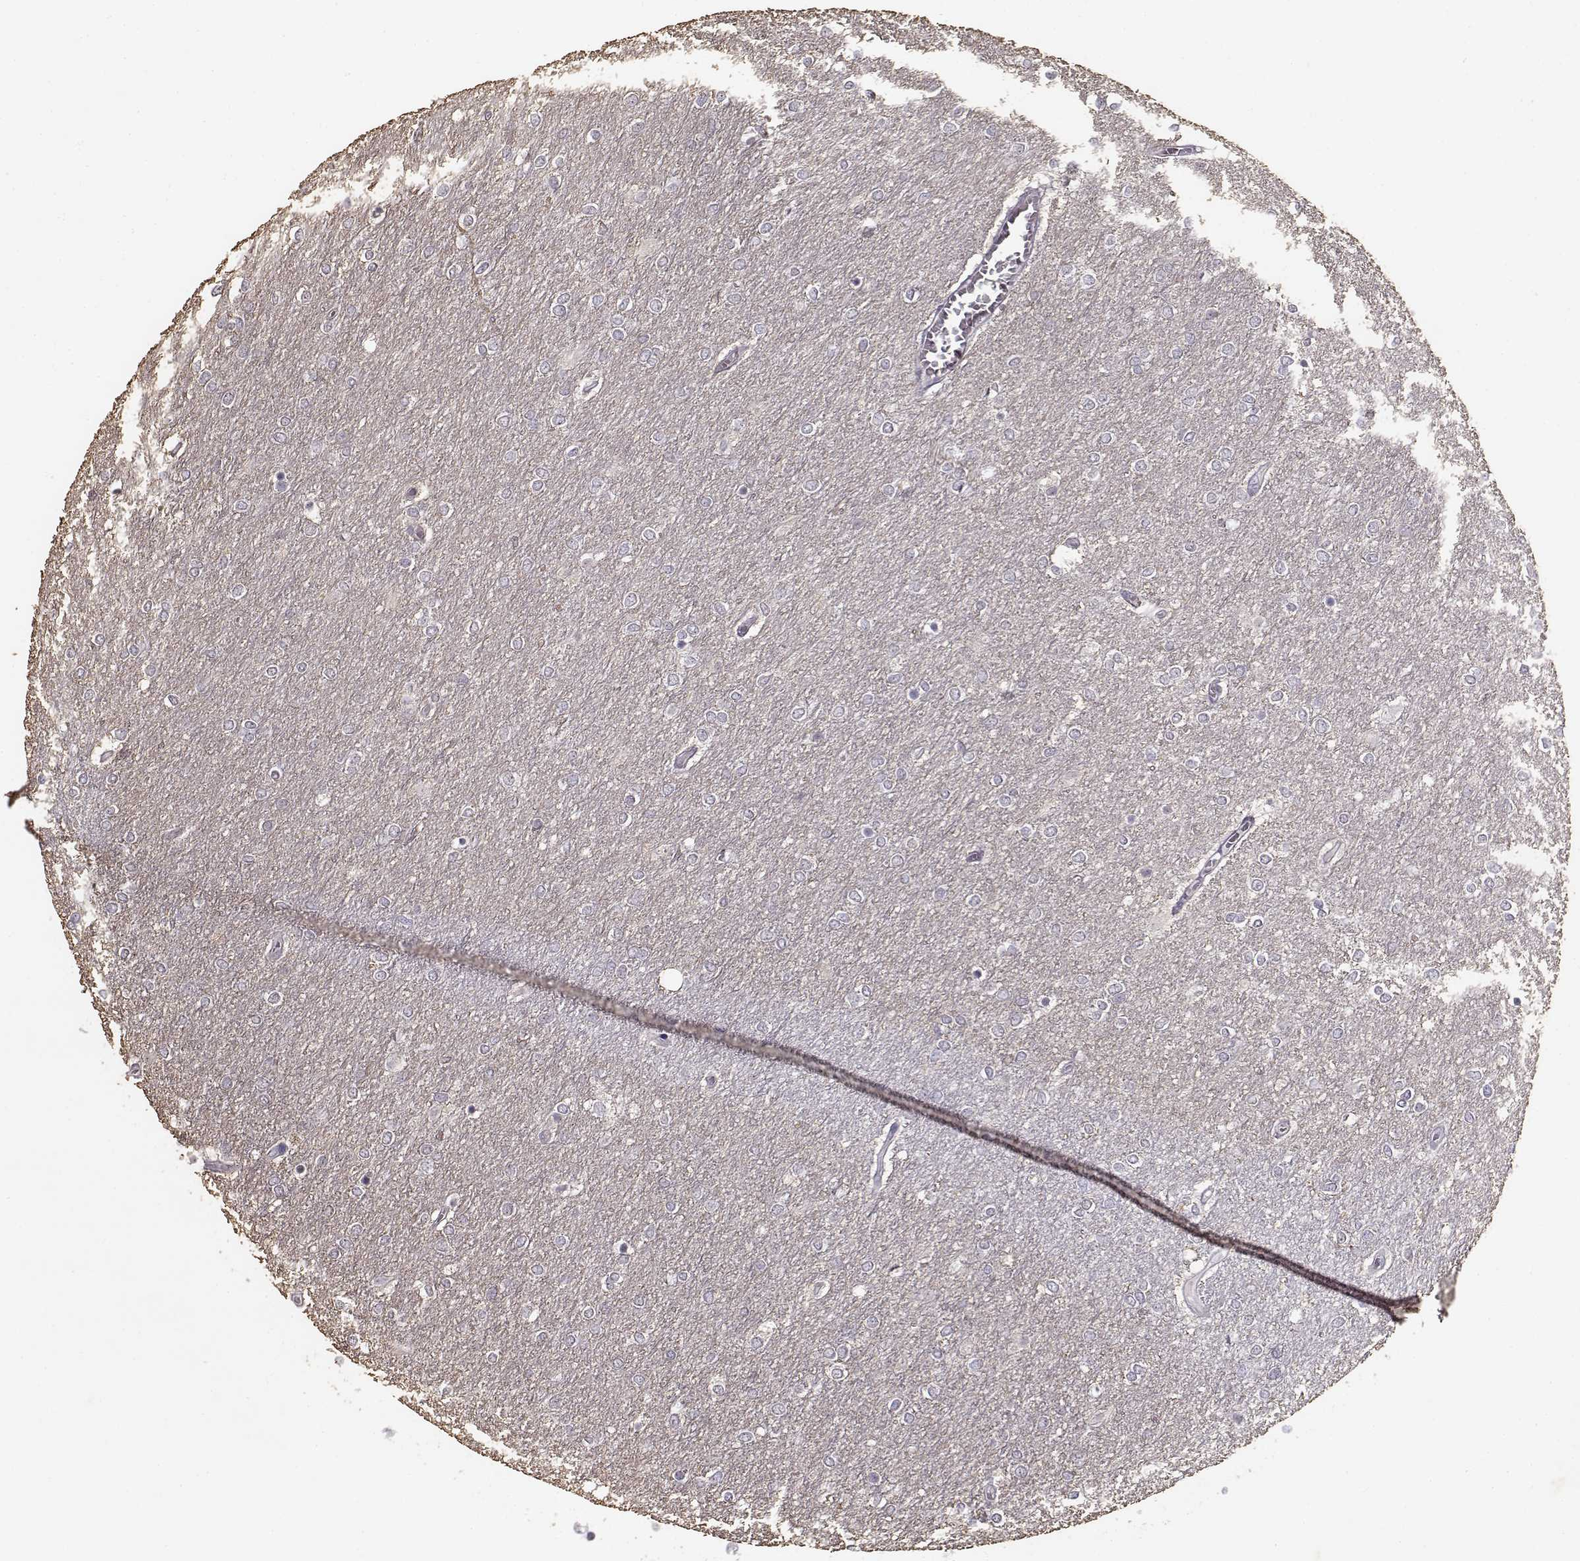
{"staining": {"intensity": "negative", "quantity": "none", "location": "none"}, "tissue": "glioma", "cell_type": "Tumor cells", "image_type": "cancer", "snomed": [{"axis": "morphology", "description": "Glioma, malignant, High grade"}, {"axis": "topography", "description": "Brain"}], "caption": "Immunohistochemistry photomicrograph of neoplastic tissue: human malignant high-grade glioma stained with DAB demonstrates no significant protein expression in tumor cells. Nuclei are stained in blue.", "gene": "UROC1", "patient": {"sex": "female", "age": 61}}